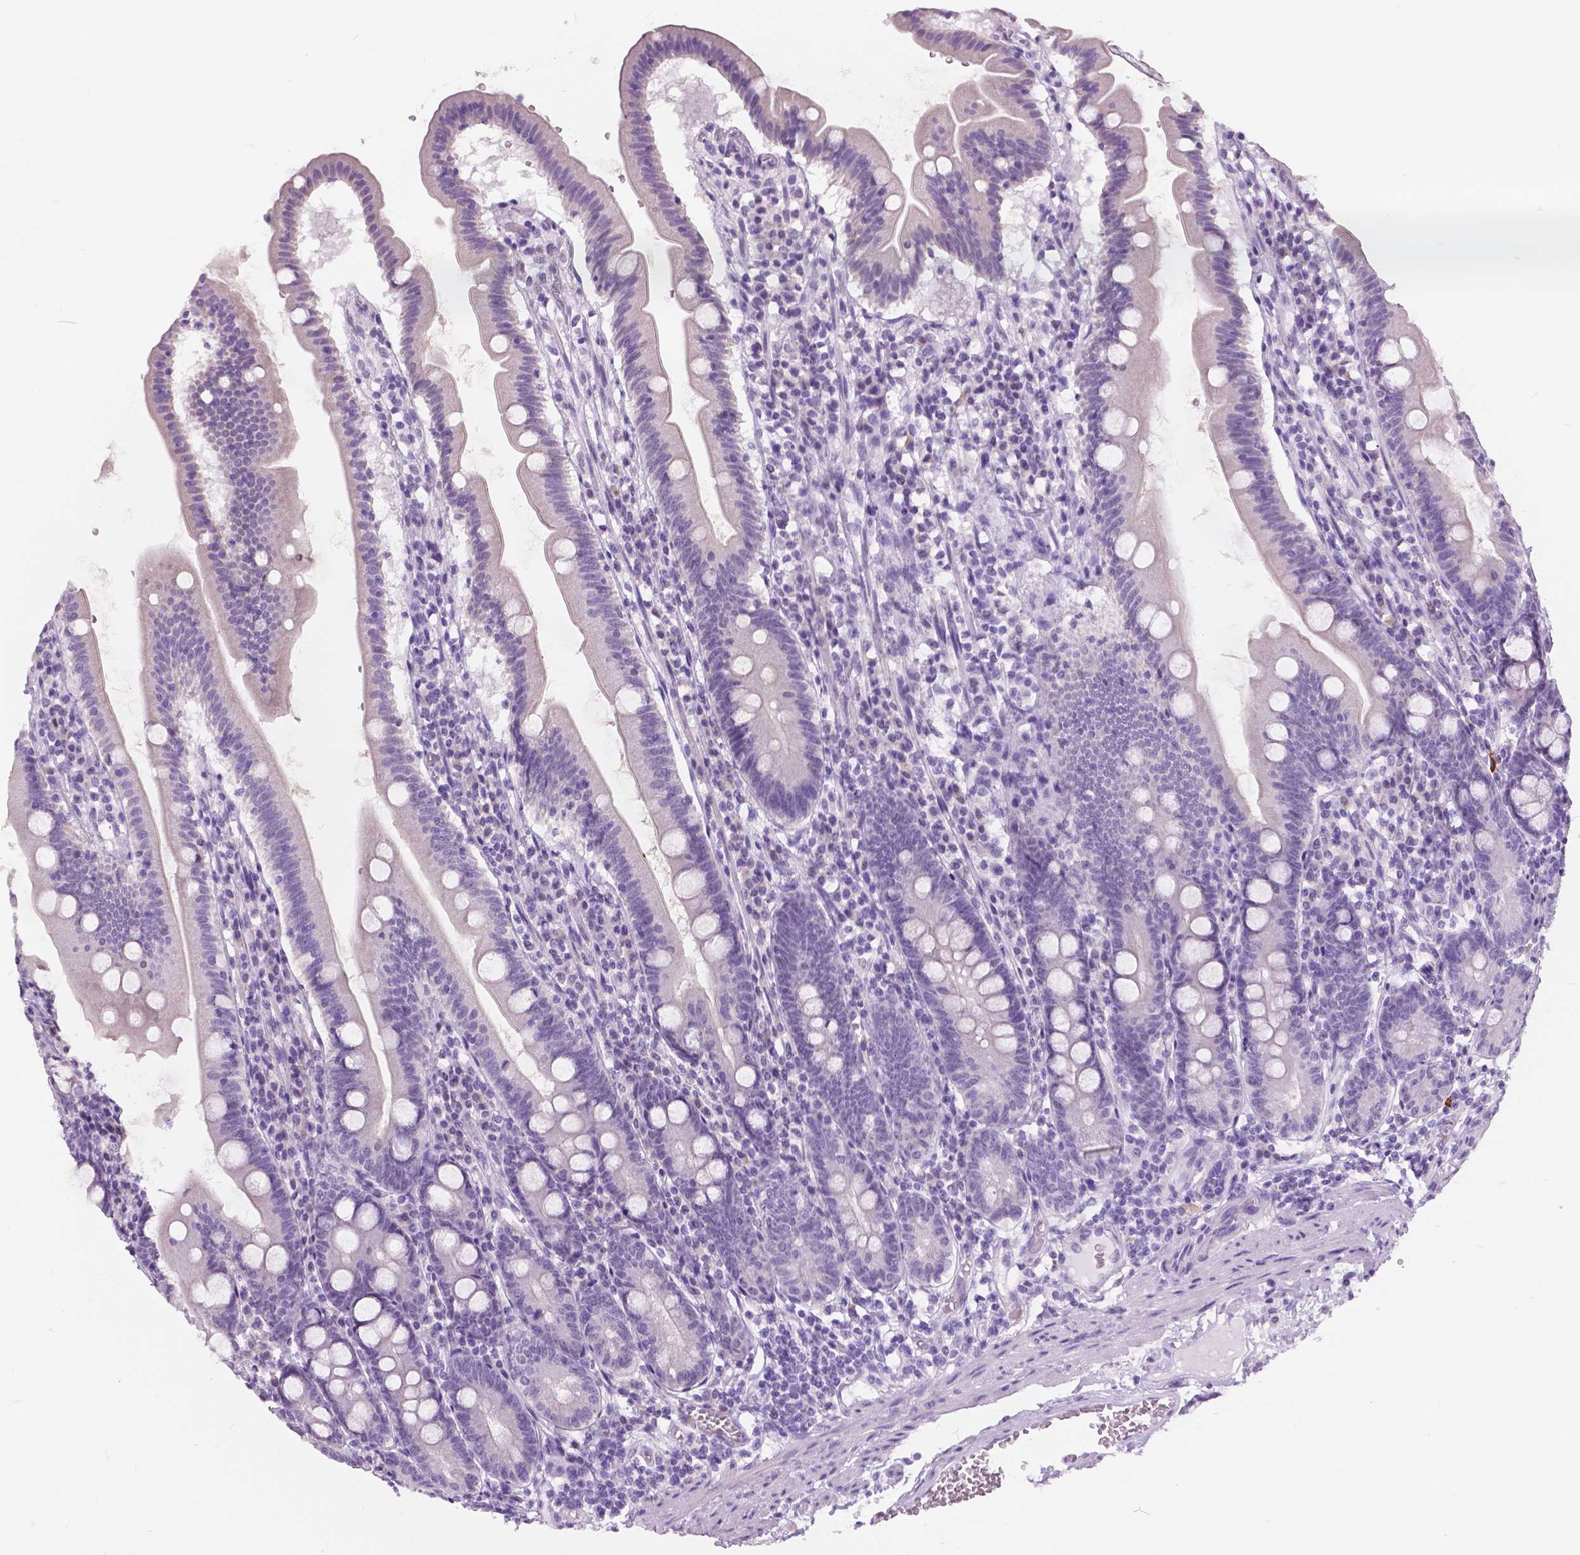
{"staining": {"intensity": "negative", "quantity": "none", "location": "none"}, "tissue": "duodenum", "cell_type": "Glandular cells", "image_type": "normal", "snomed": [{"axis": "morphology", "description": "Normal tissue, NOS"}, {"axis": "topography", "description": "Duodenum"}], "caption": "DAB immunohistochemical staining of benign duodenum reveals no significant positivity in glandular cells.", "gene": "MYOM1", "patient": {"sex": "female", "age": 67}}